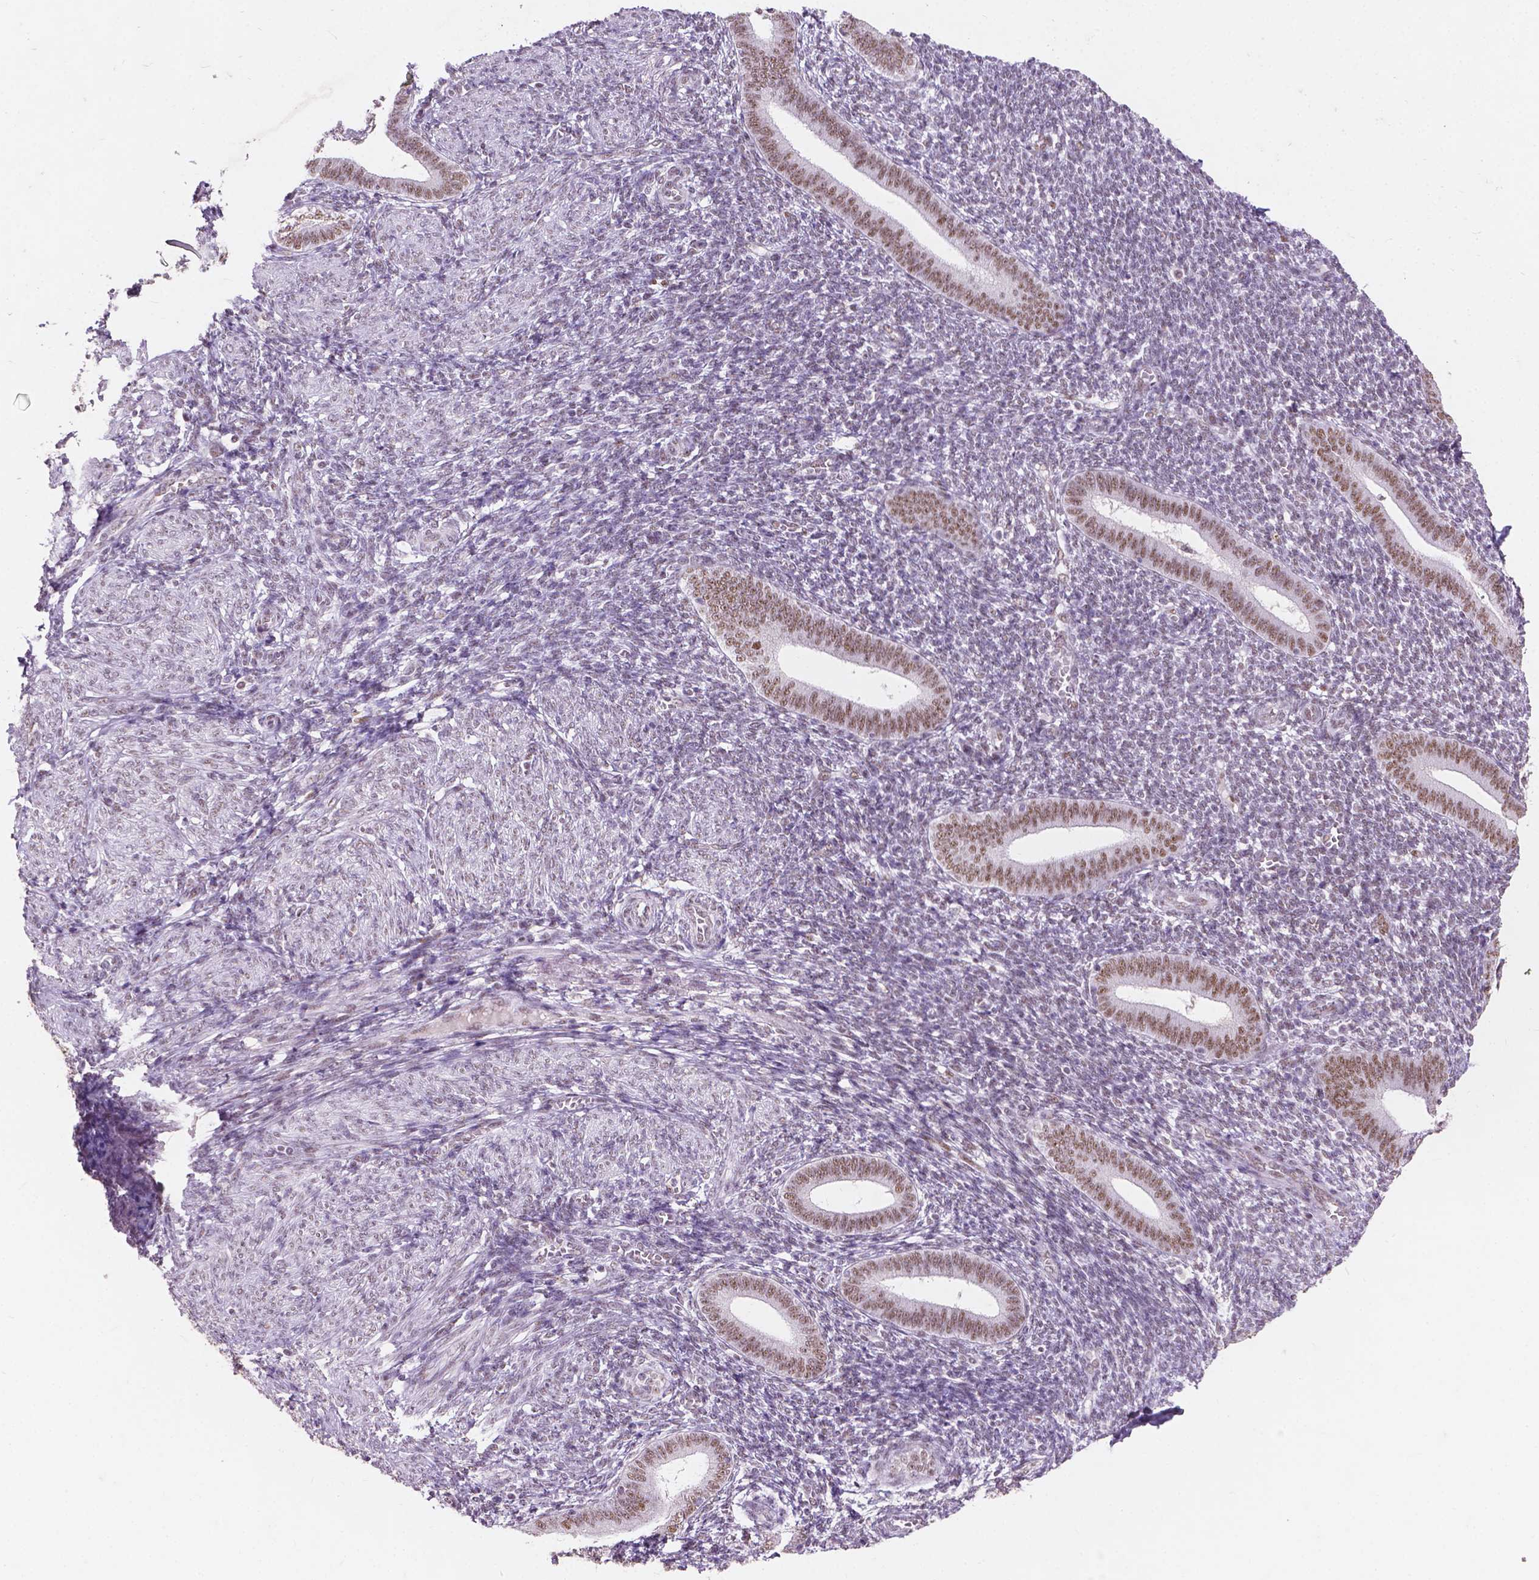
{"staining": {"intensity": "weak", "quantity": "25%-75%", "location": "cytoplasmic/membranous"}, "tissue": "endometrium", "cell_type": "Cells in endometrial stroma", "image_type": "normal", "snomed": [{"axis": "morphology", "description": "Normal tissue, NOS"}, {"axis": "topography", "description": "Endometrium"}], "caption": "Endometrium was stained to show a protein in brown. There is low levels of weak cytoplasmic/membranous positivity in about 25%-75% of cells in endometrial stroma. Using DAB (3,3'-diaminobenzidine) (brown) and hematoxylin (blue) stains, captured at high magnification using brightfield microscopy.", "gene": "COIL", "patient": {"sex": "female", "age": 25}}